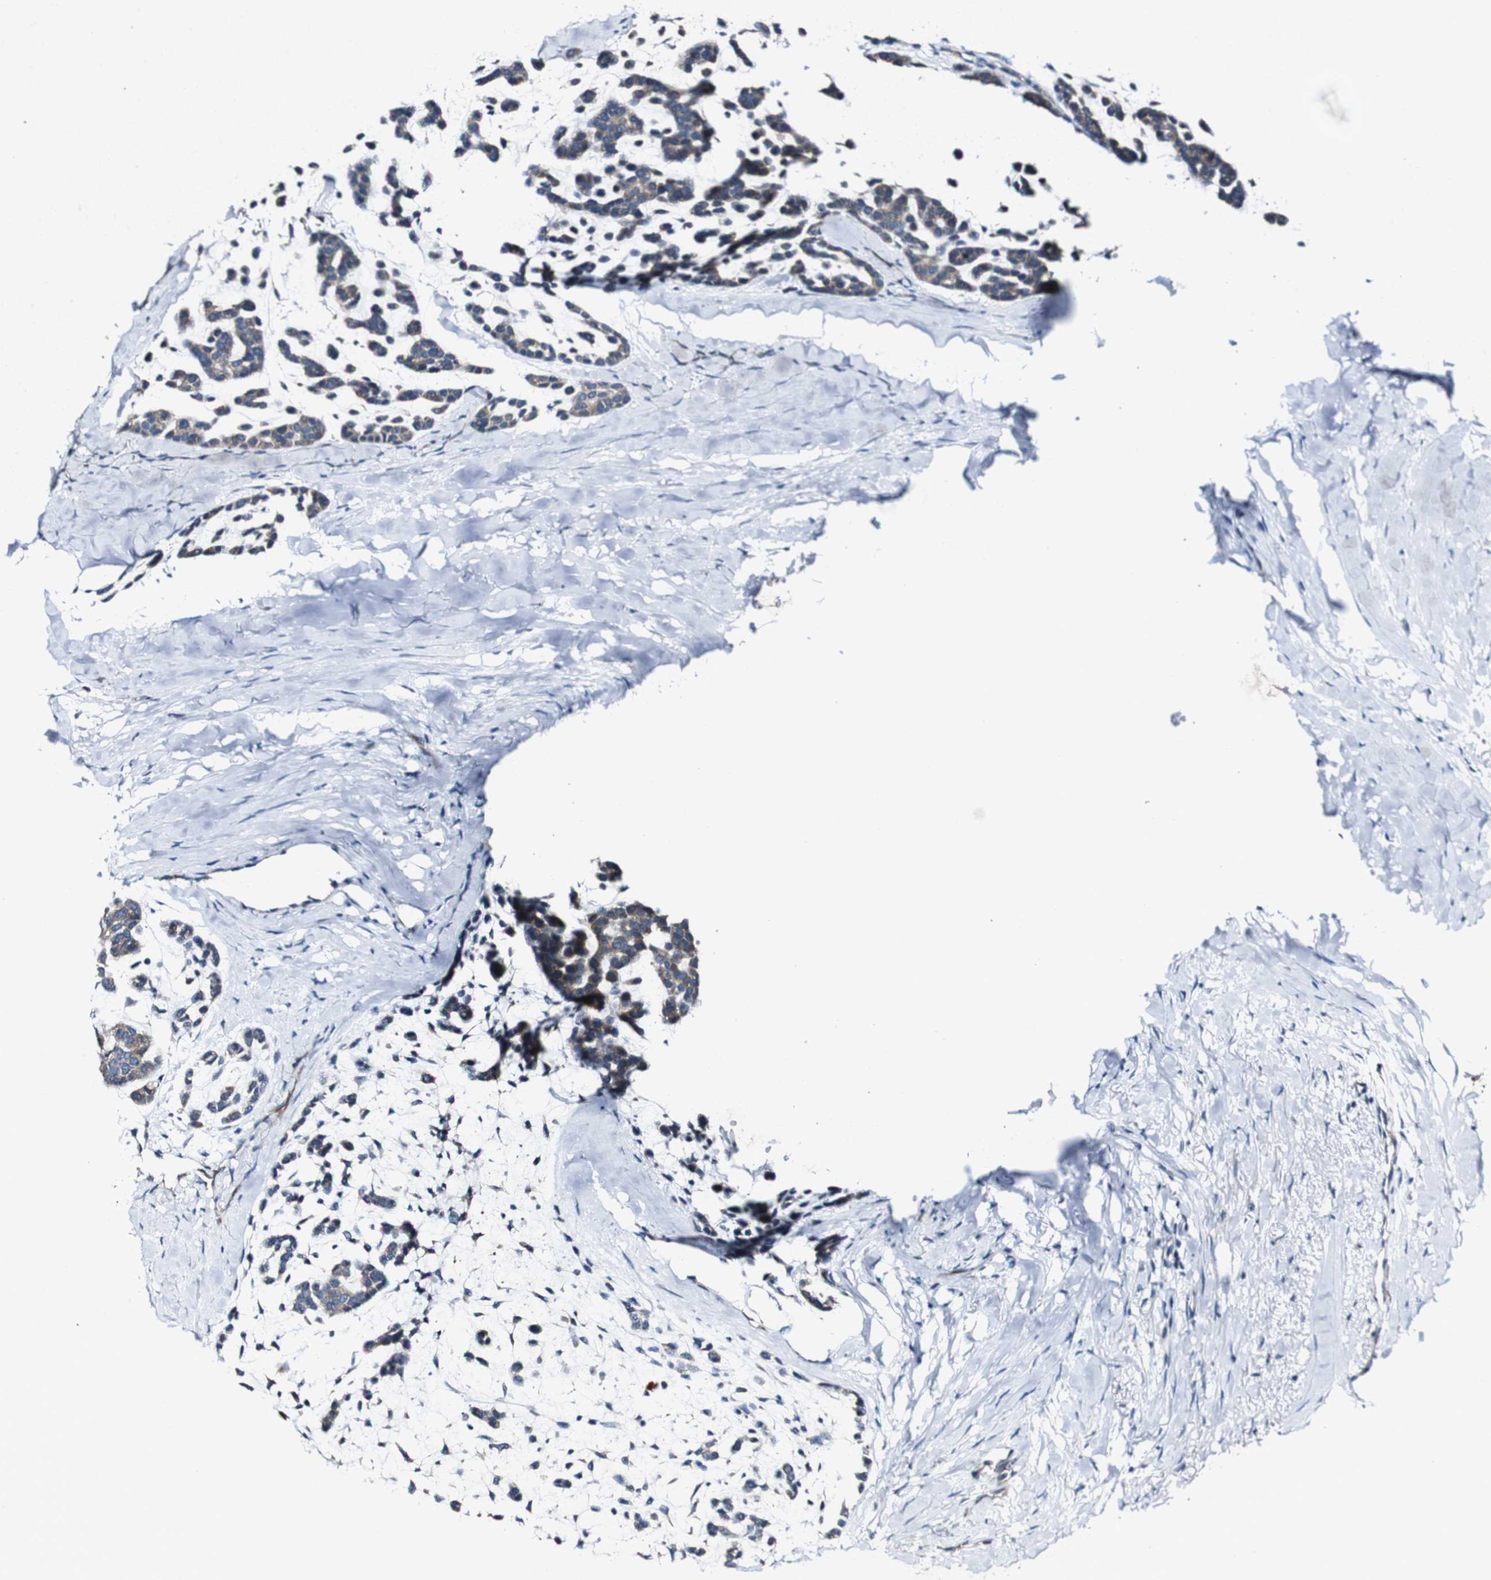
{"staining": {"intensity": "weak", "quantity": "<25%", "location": "cytoplasmic/membranous"}, "tissue": "head and neck cancer", "cell_type": "Tumor cells", "image_type": "cancer", "snomed": [{"axis": "morphology", "description": "Adenocarcinoma, NOS"}, {"axis": "morphology", "description": "Adenoma, NOS"}, {"axis": "topography", "description": "Head-Neck"}], "caption": "The immunohistochemistry (IHC) photomicrograph has no significant positivity in tumor cells of head and neck adenoma tissue. The staining was performed using DAB to visualize the protein expression in brown, while the nuclei were stained in blue with hematoxylin (Magnification: 20x).", "gene": "GRAMD1A", "patient": {"sex": "female", "age": 55}}